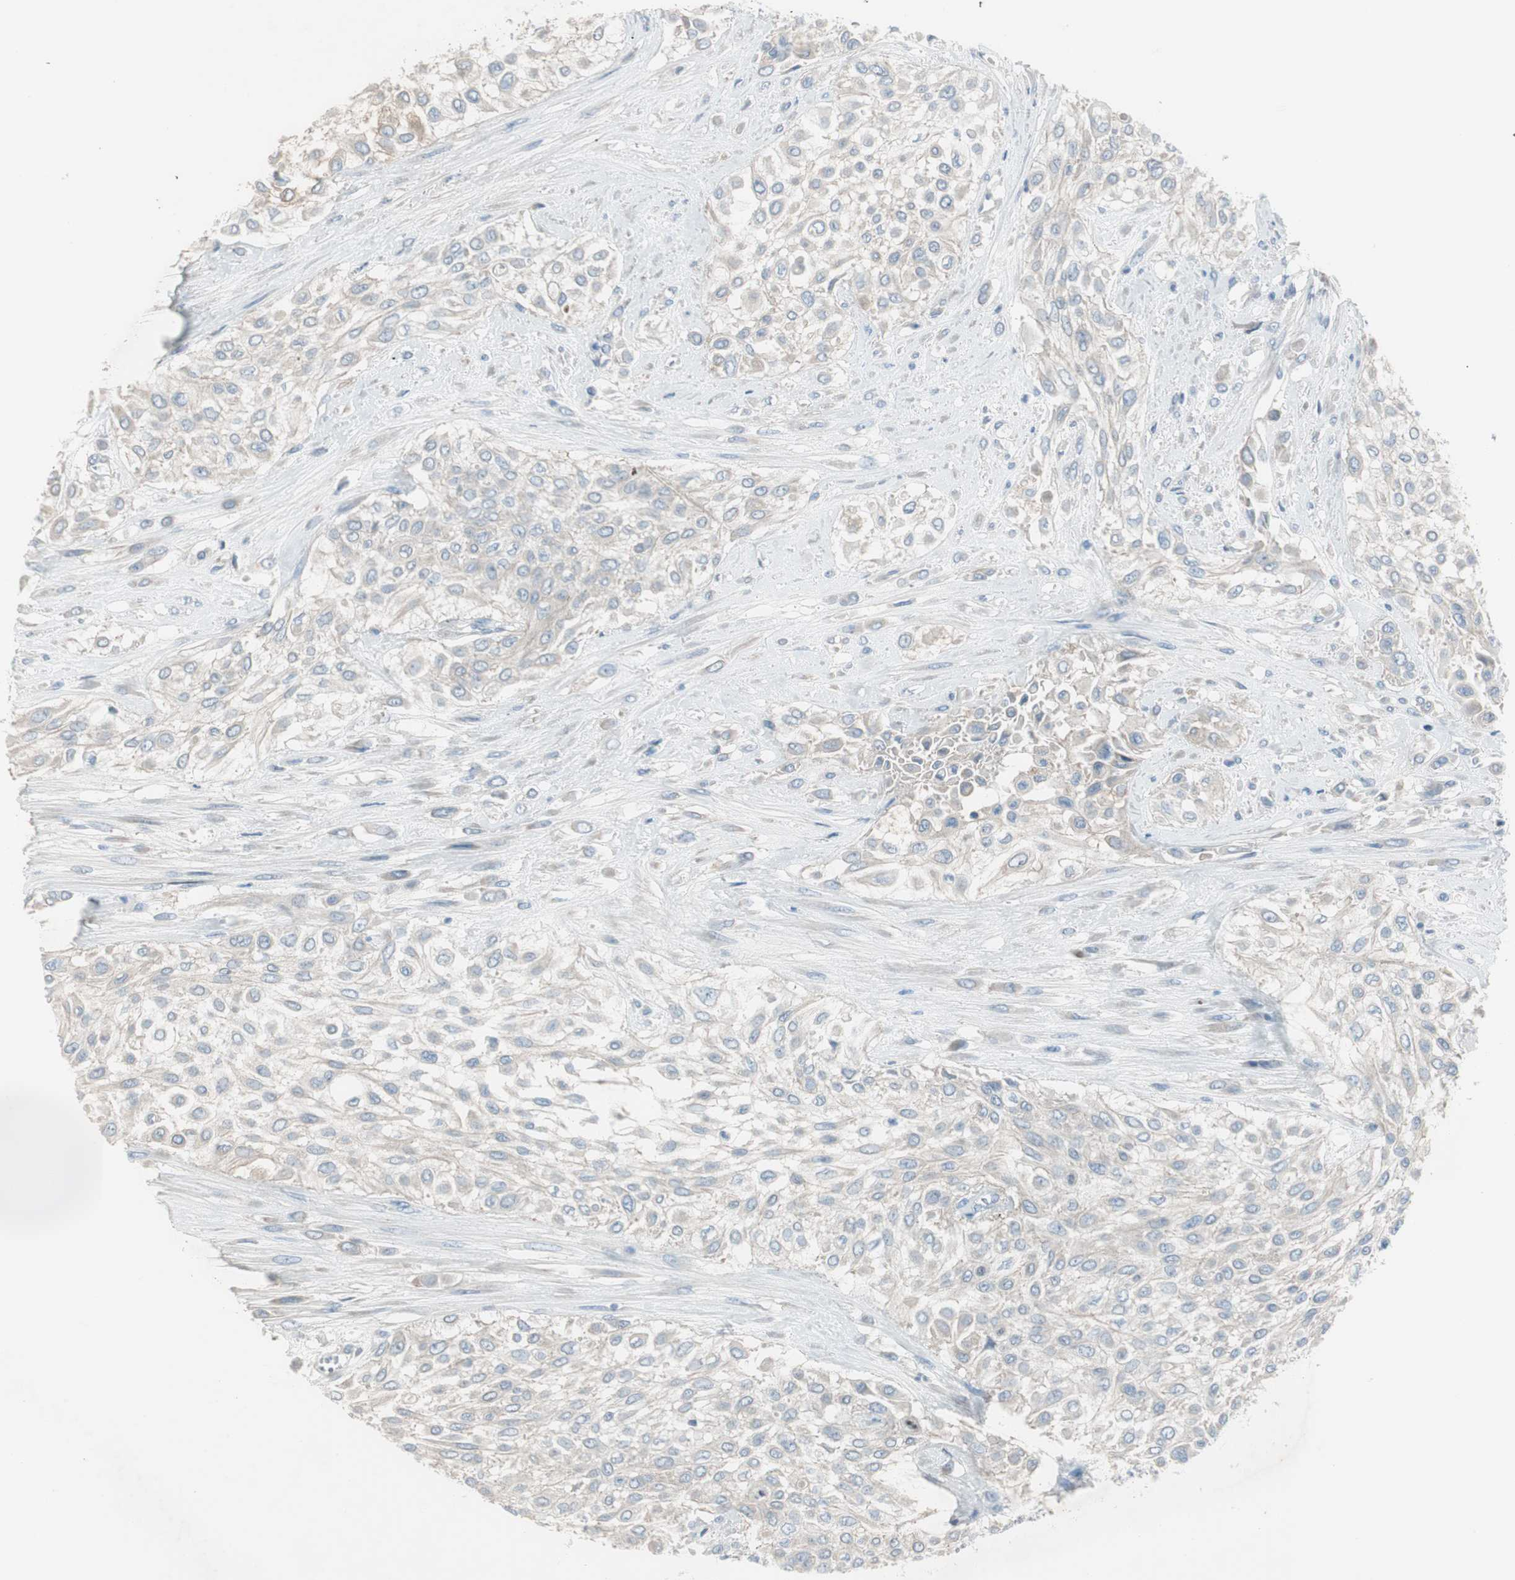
{"staining": {"intensity": "negative", "quantity": "none", "location": "none"}, "tissue": "urothelial cancer", "cell_type": "Tumor cells", "image_type": "cancer", "snomed": [{"axis": "morphology", "description": "Urothelial carcinoma, High grade"}, {"axis": "topography", "description": "Urinary bladder"}], "caption": "An immunohistochemistry image of urothelial cancer is shown. There is no staining in tumor cells of urothelial cancer. (Brightfield microscopy of DAB immunohistochemistry at high magnification).", "gene": "PRRG4", "patient": {"sex": "male", "age": 57}}